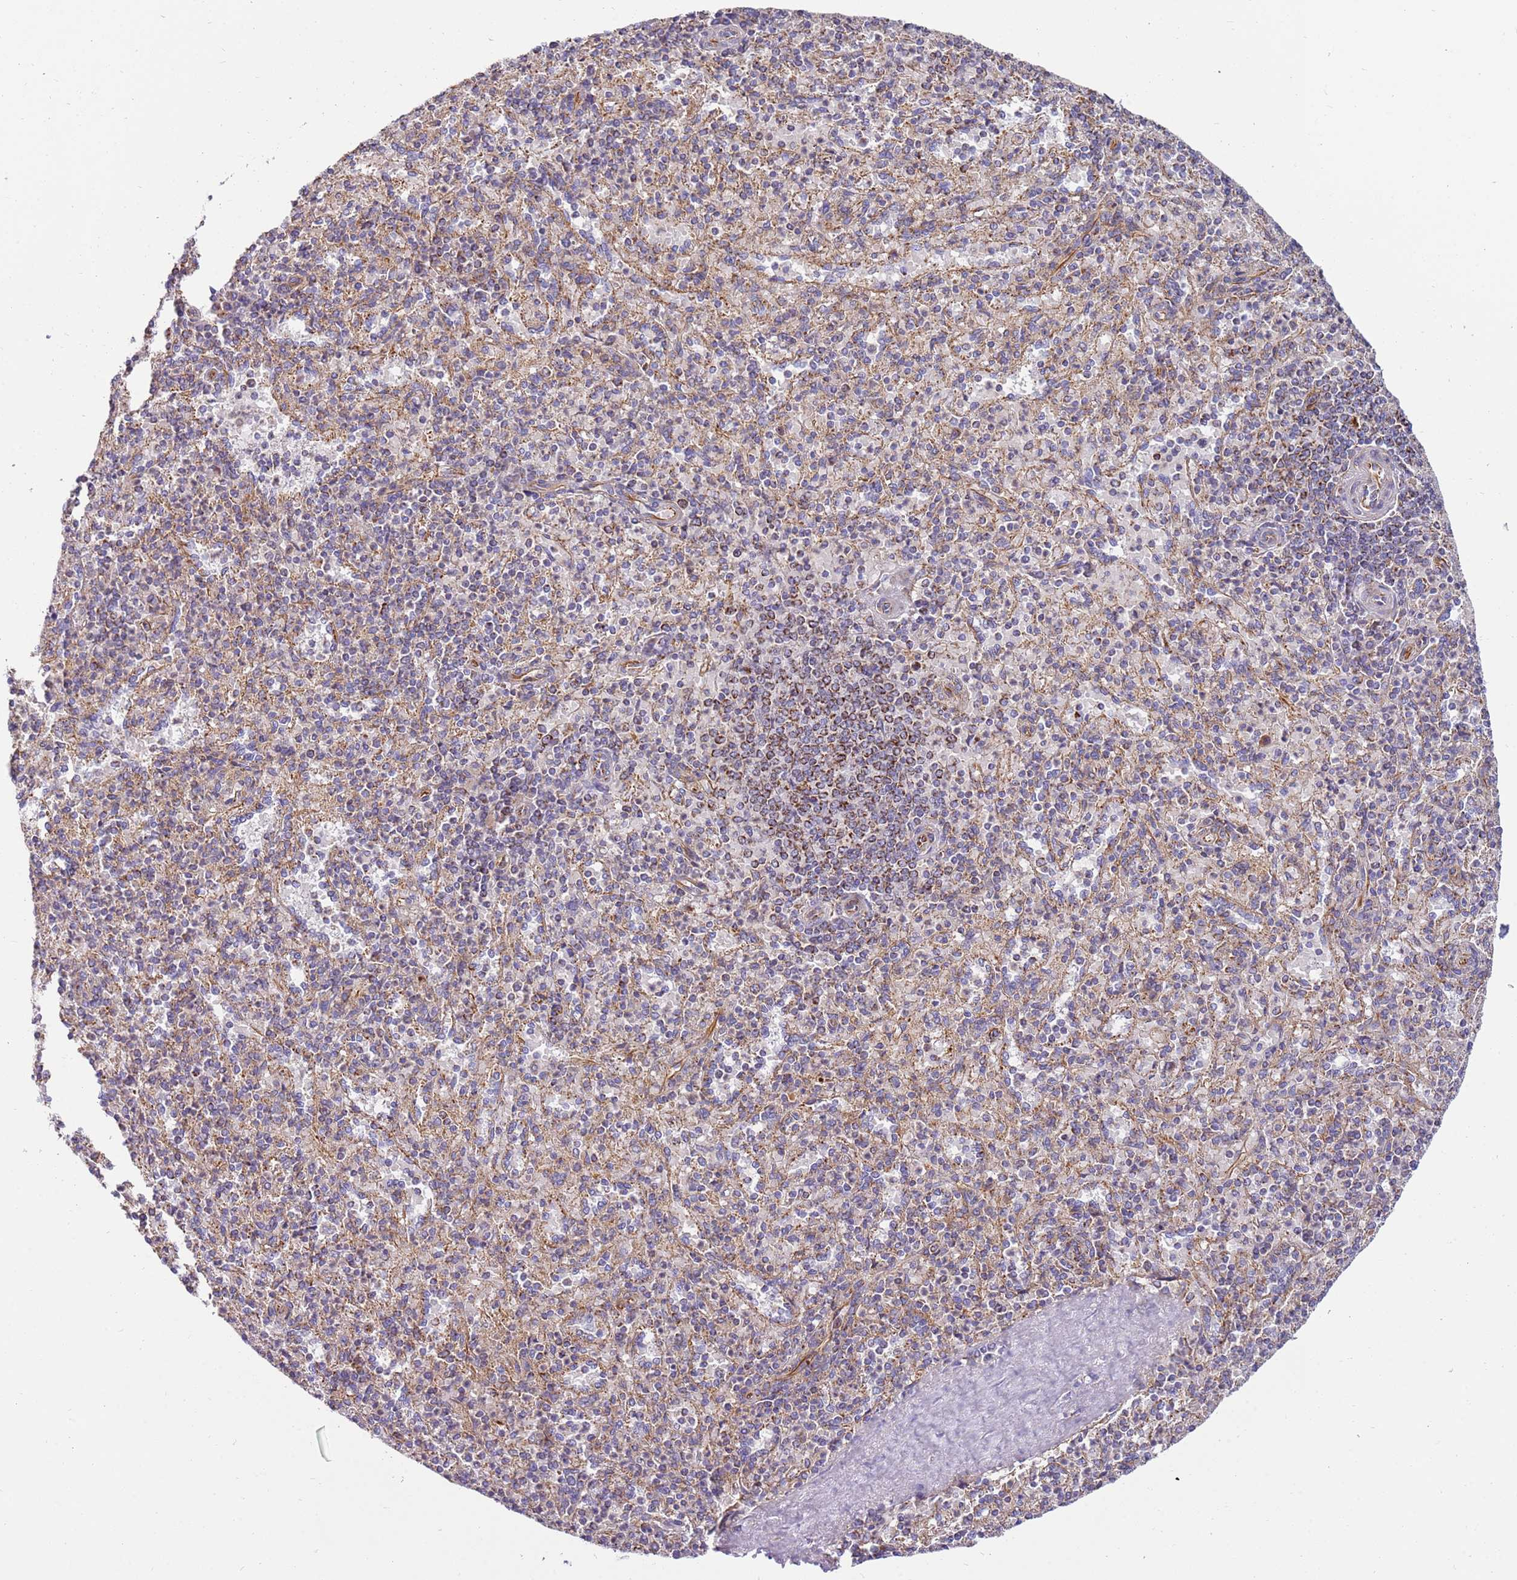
{"staining": {"intensity": "moderate", "quantity": "<25%", "location": "cytoplasmic/membranous"}, "tissue": "spleen", "cell_type": "Cells in red pulp", "image_type": "normal", "snomed": [{"axis": "morphology", "description": "Normal tissue, NOS"}, {"axis": "topography", "description": "Spleen"}], "caption": "Spleen stained with IHC displays moderate cytoplasmic/membranous positivity in about <25% of cells in red pulp.", "gene": "MRPL20", "patient": {"sex": "male", "age": 82}}